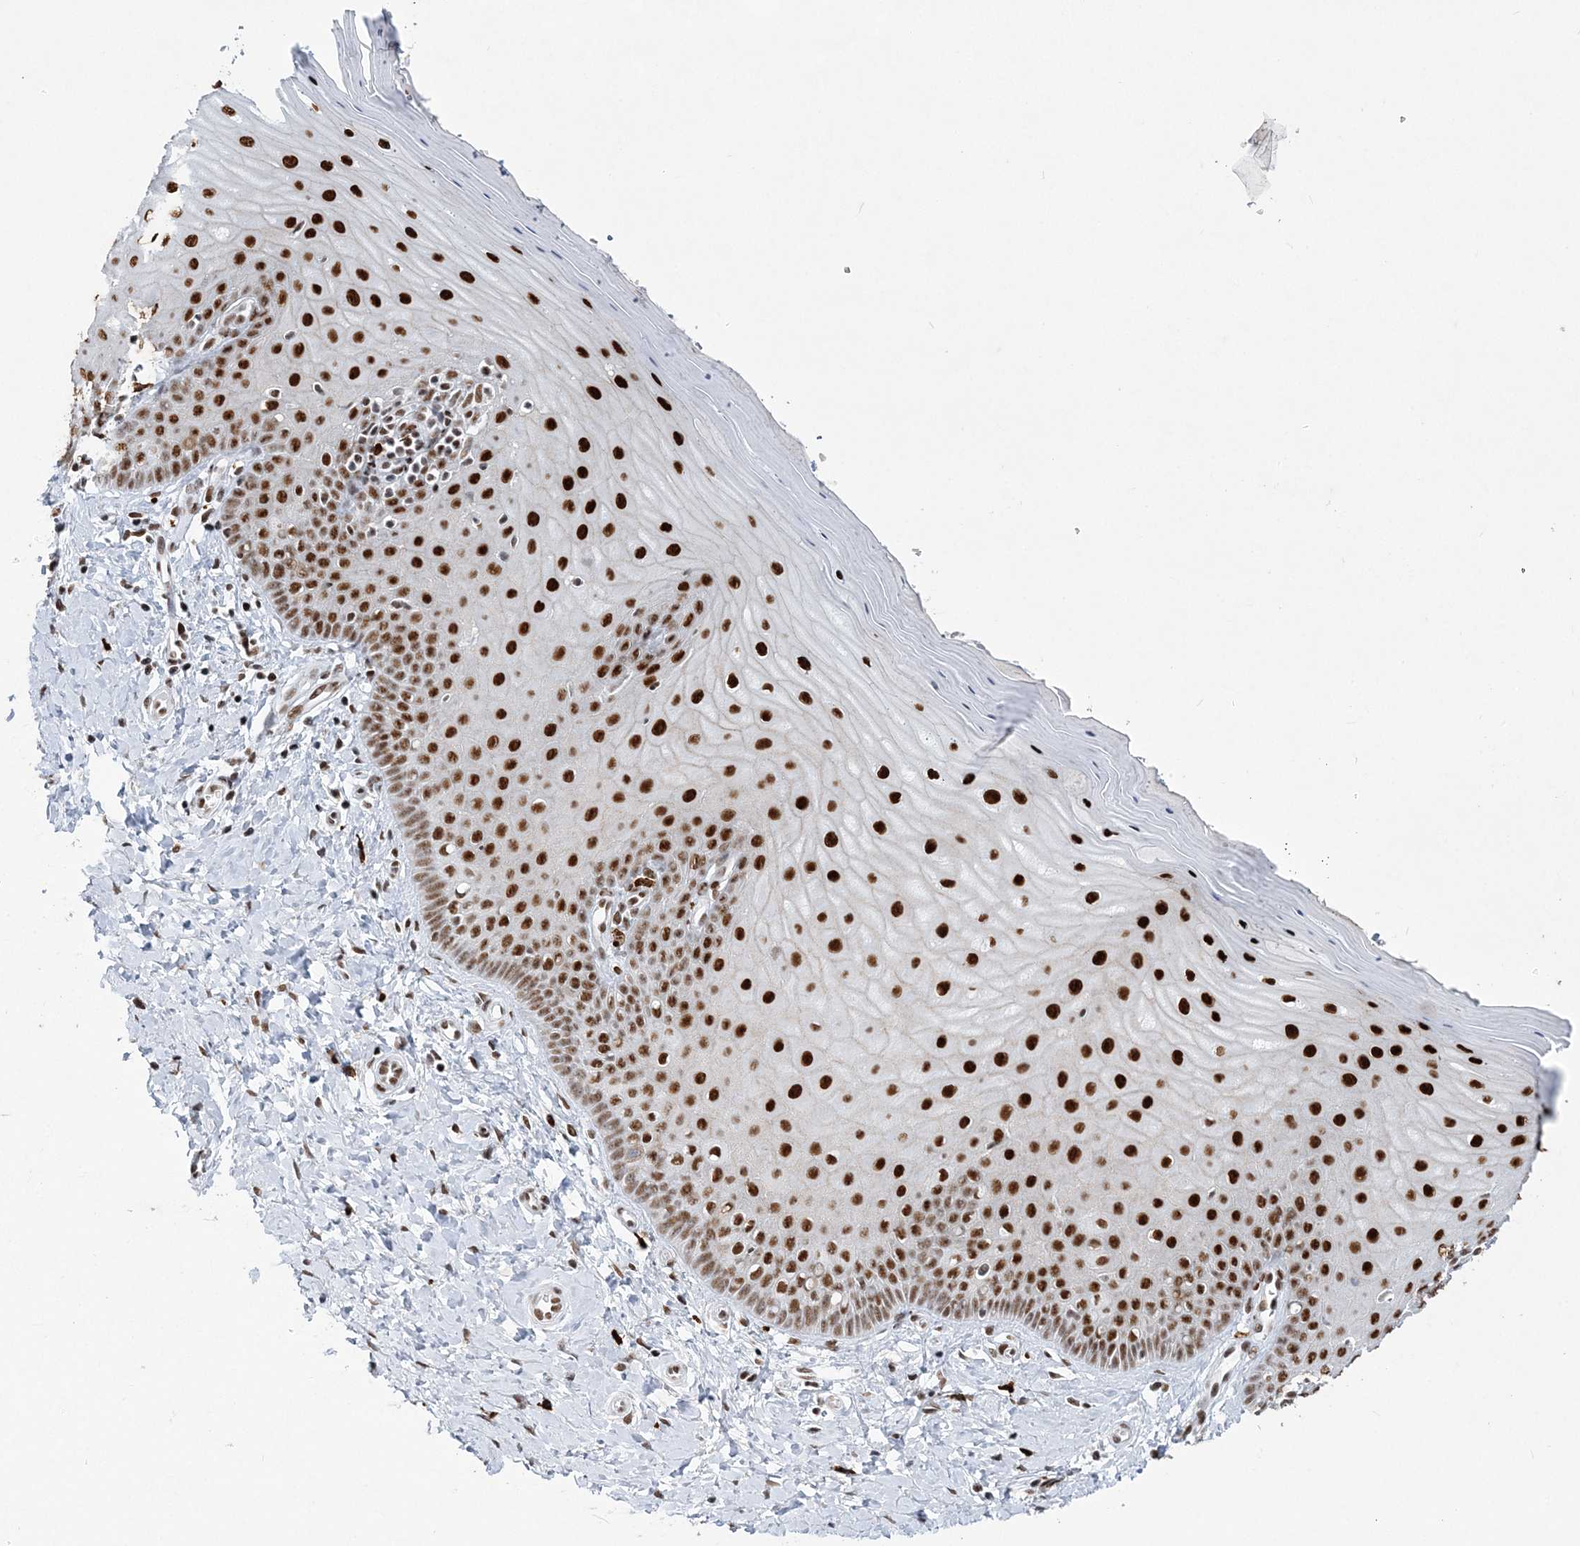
{"staining": {"intensity": "moderate", "quantity": "25%-75%", "location": "nuclear"}, "tissue": "cervix", "cell_type": "Glandular cells", "image_type": "normal", "snomed": [{"axis": "morphology", "description": "Normal tissue, NOS"}, {"axis": "topography", "description": "Cervix"}], "caption": "Glandular cells show moderate nuclear staining in about 25%-75% of cells in normal cervix. (IHC, brightfield microscopy, high magnification).", "gene": "ZBTB7A", "patient": {"sex": "female", "age": 55}}